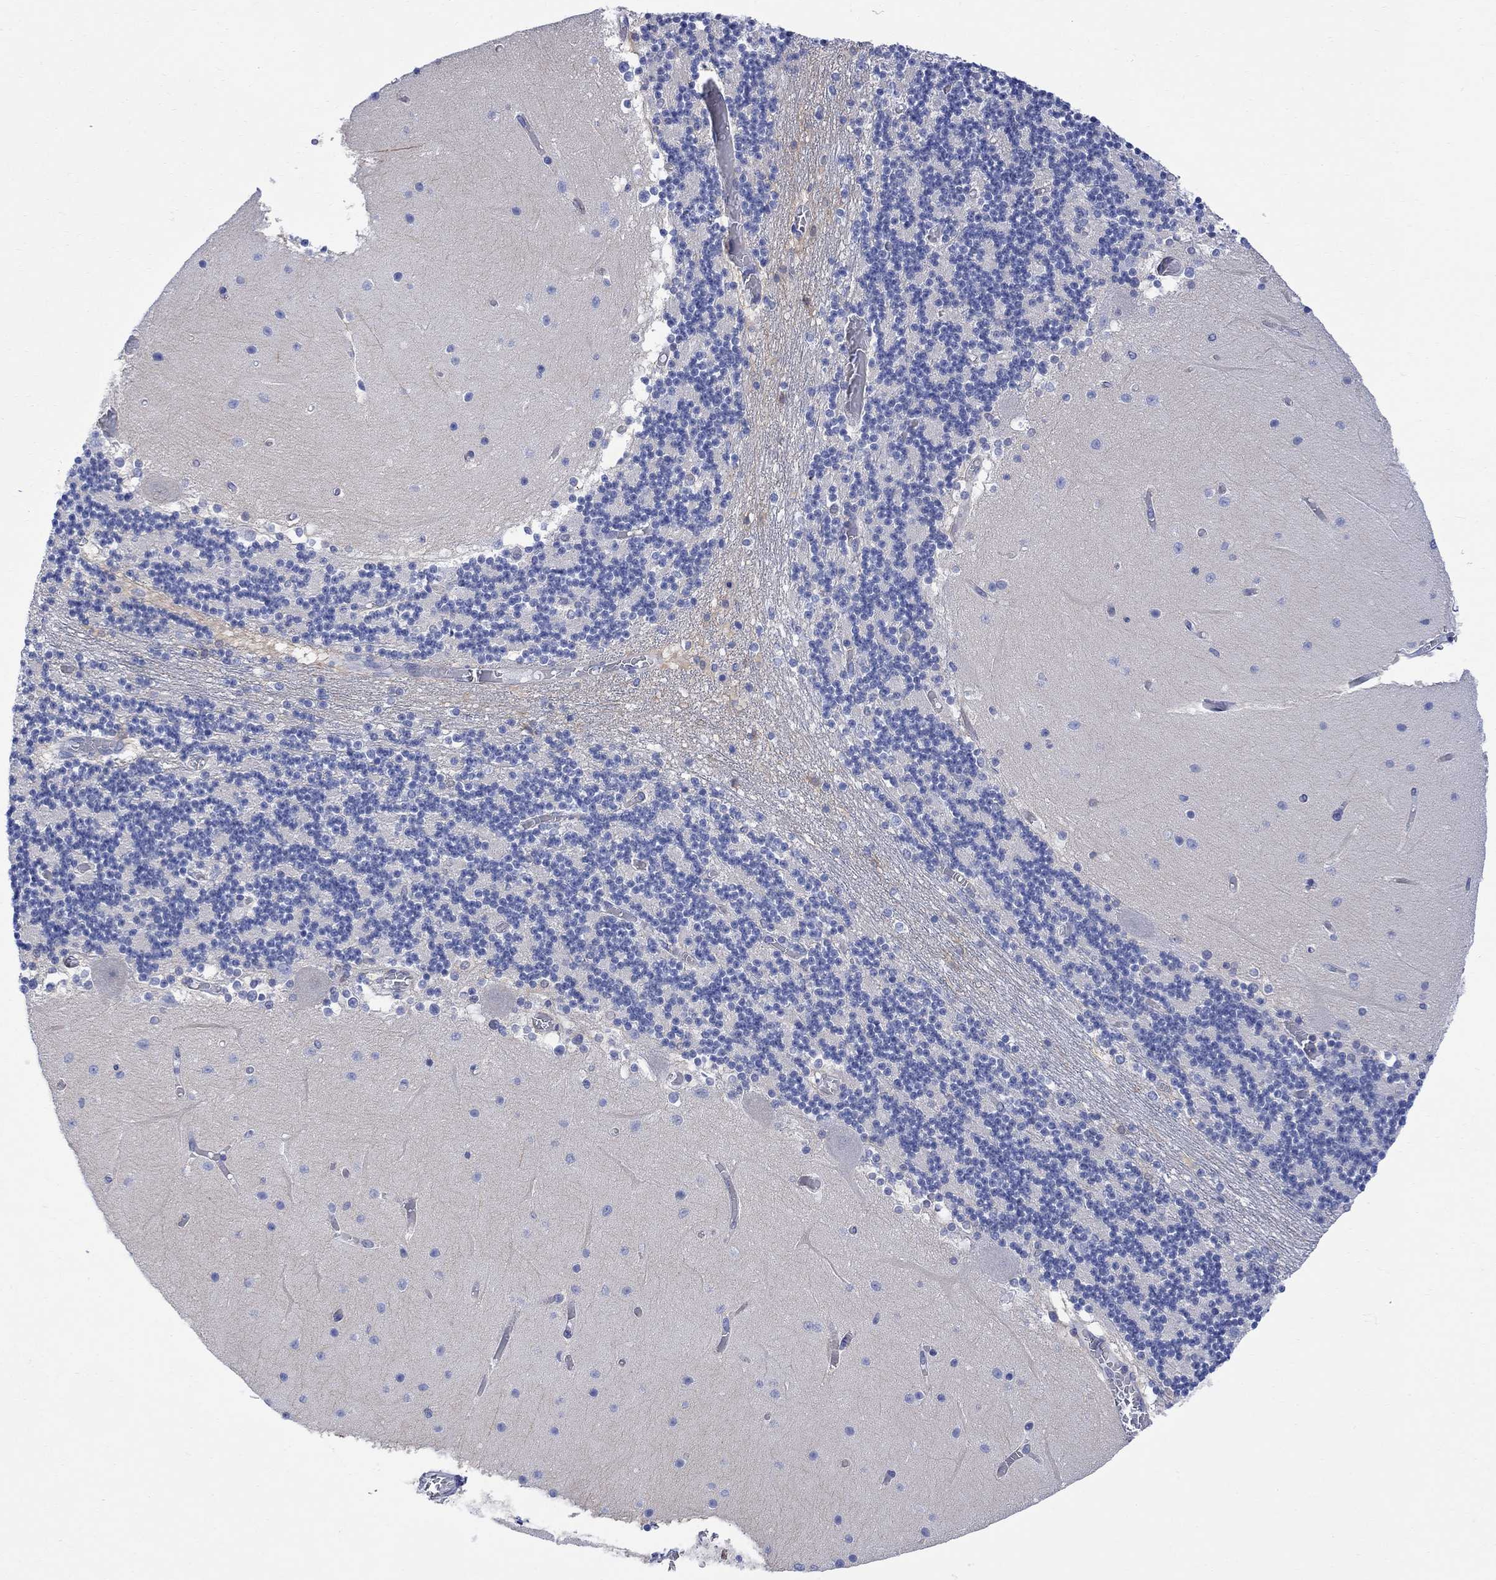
{"staining": {"intensity": "negative", "quantity": "none", "location": "none"}, "tissue": "cerebellum", "cell_type": "Cells in granular layer", "image_type": "normal", "snomed": [{"axis": "morphology", "description": "Normal tissue, NOS"}, {"axis": "topography", "description": "Cerebellum"}], "caption": "The immunohistochemistry micrograph has no significant staining in cells in granular layer of cerebellum.", "gene": "GBP5", "patient": {"sex": "female", "age": 28}}